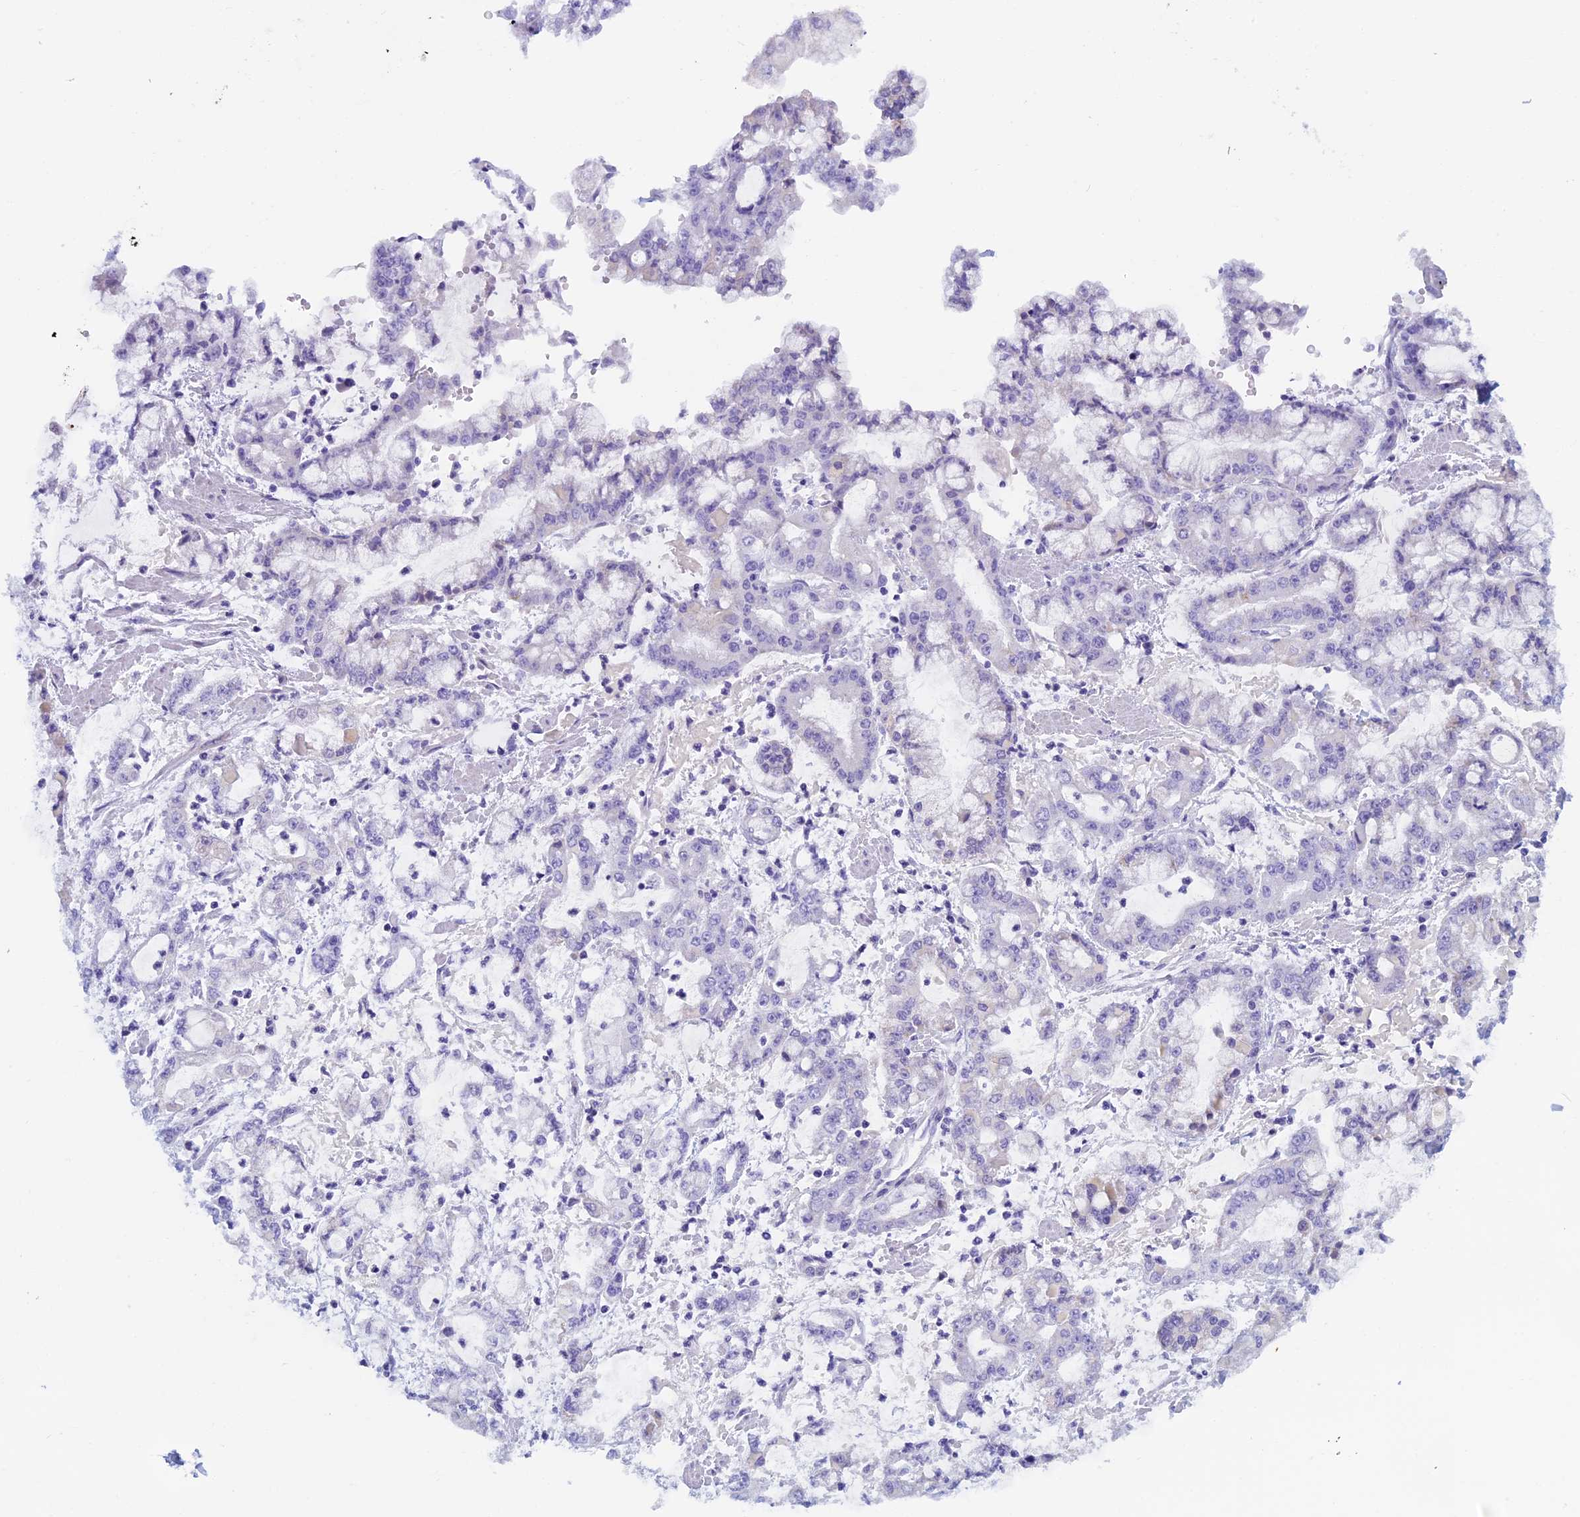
{"staining": {"intensity": "negative", "quantity": "none", "location": "none"}, "tissue": "stomach cancer", "cell_type": "Tumor cells", "image_type": "cancer", "snomed": [{"axis": "morphology", "description": "Adenocarcinoma, NOS"}, {"axis": "topography", "description": "Stomach"}], "caption": "The photomicrograph exhibits no significant expression in tumor cells of stomach adenocarcinoma.", "gene": "ZNF563", "patient": {"sex": "male", "age": 76}}